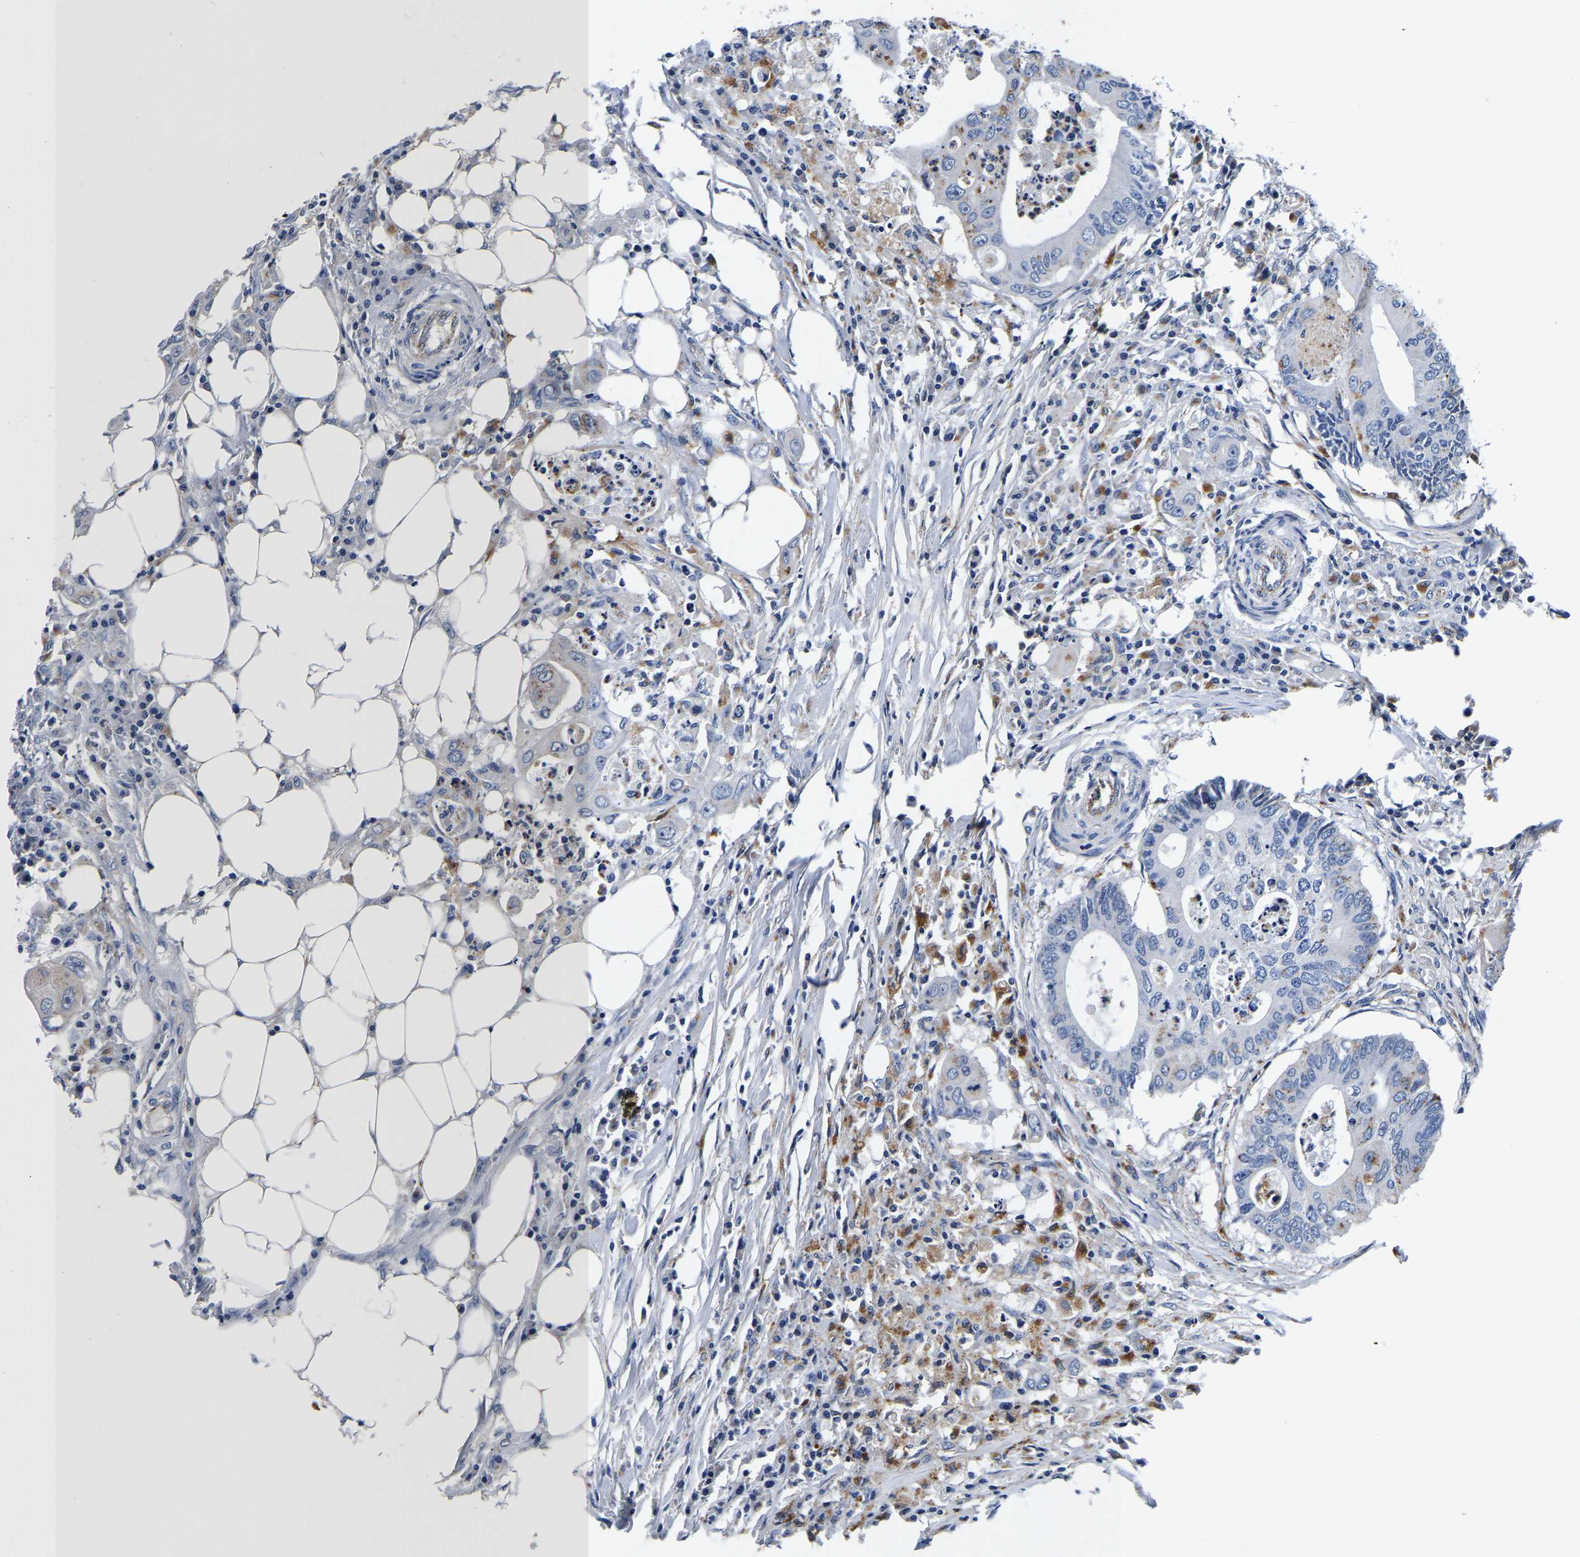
{"staining": {"intensity": "negative", "quantity": "none", "location": "none"}, "tissue": "colorectal cancer", "cell_type": "Tumor cells", "image_type": "cancer", "snomed": [{"axis": "morphology", "description": "Adenocarcinoma, NOS"}, {"axis": "topography", "description": "Colon"}], "caption": "Immunohistochemical staining of human colorectal cancer (adenocarcinoma) reveals no significant expression in tumor cells. (DAB IHC, high magnification).", "gene": "GRN", "patient": {"sex": "male", "age": 71}}